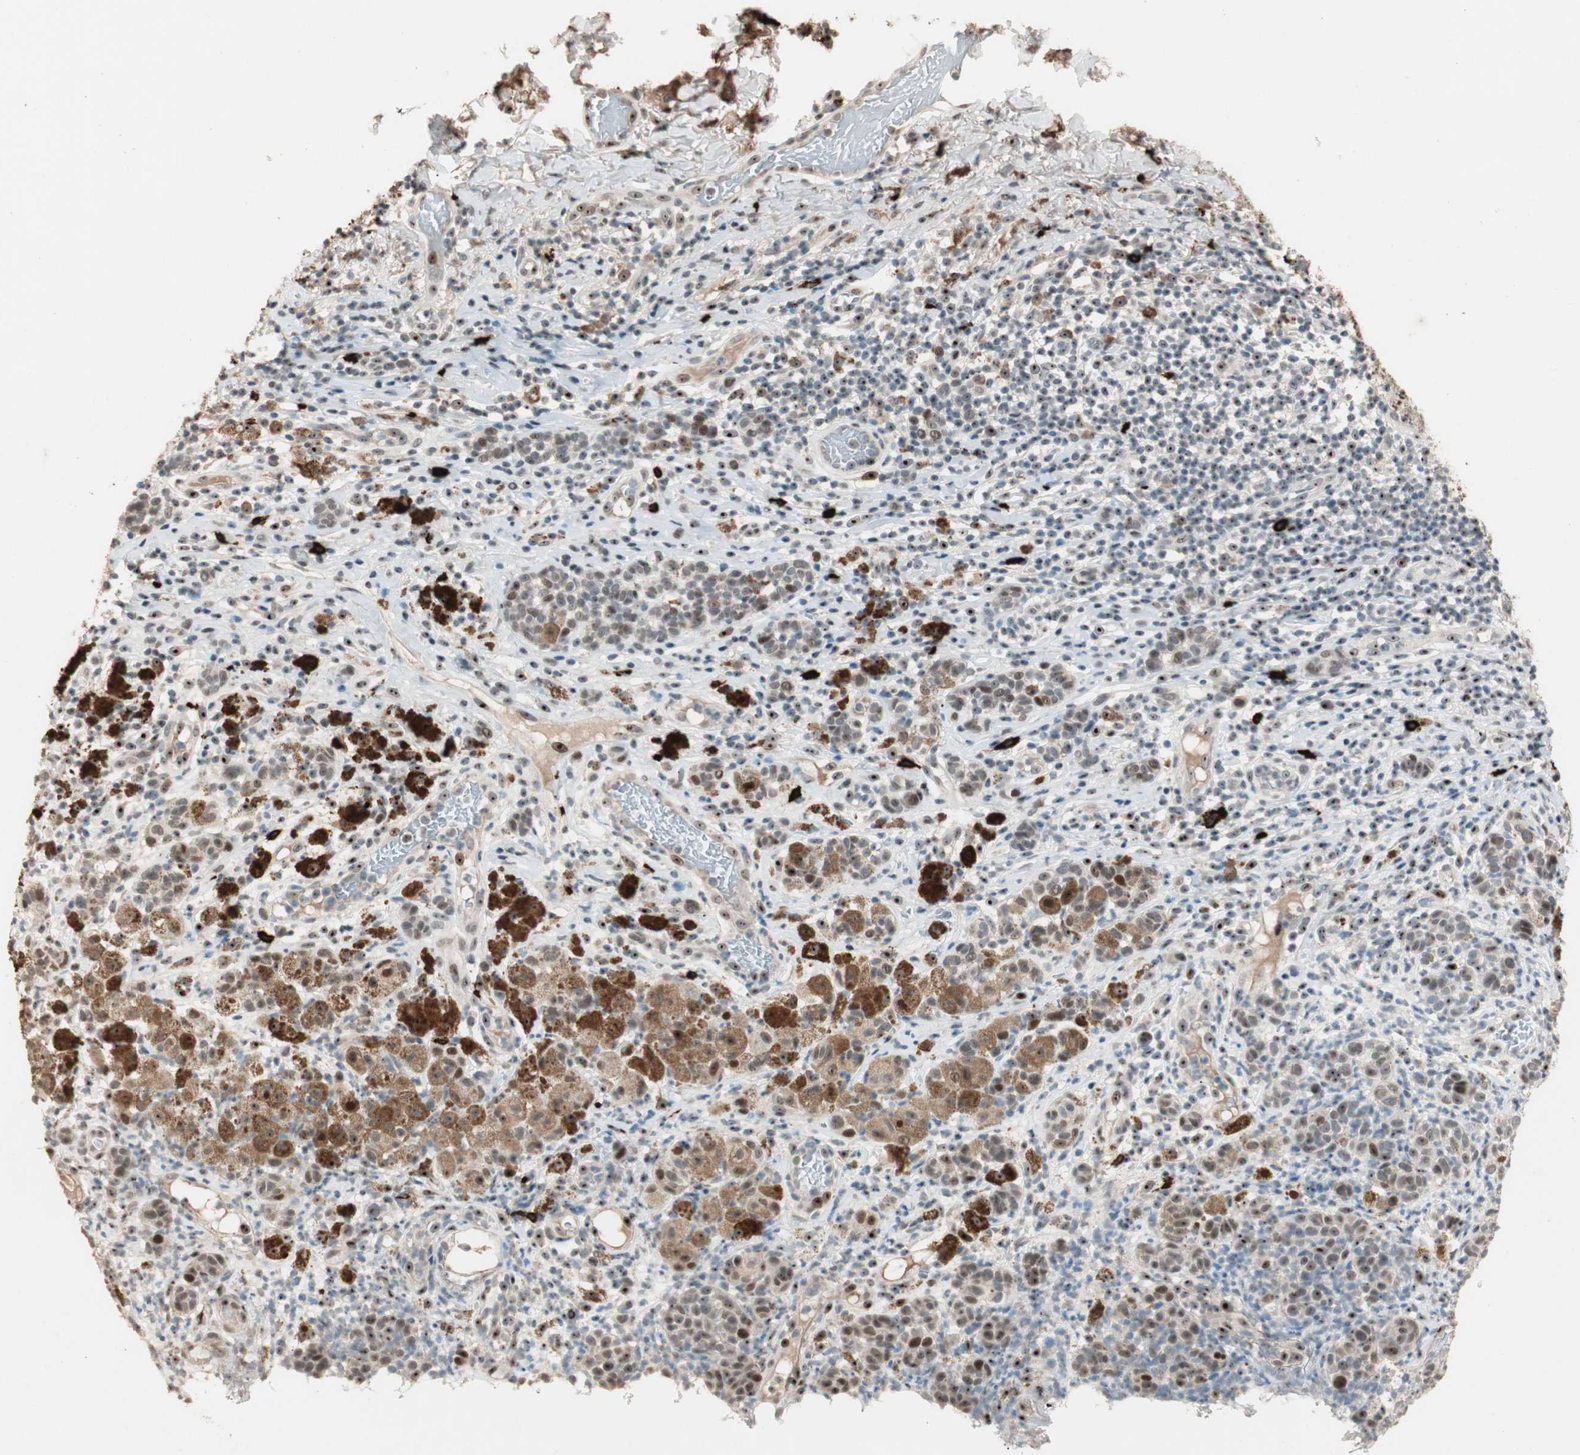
{"staining": {"intensity": "moderate", "quantity": "25%-75%", "location": "nuclear"}, "tissue": "melanoma", "cell_type": "Tumor cells", "image_type": "cancer", "snomed": [{"axis": "morphology", "description": "Malignant melanoma, NOS"}, {"axis": "topography", "description": "Skin"}], "caption": "Tumor cells display medium levels of moderate nuclear expression in about 25%-75% of cells in malignant melanoma.", "gene": "ETV4", "patient": {"sex": "male", "age": 64}}